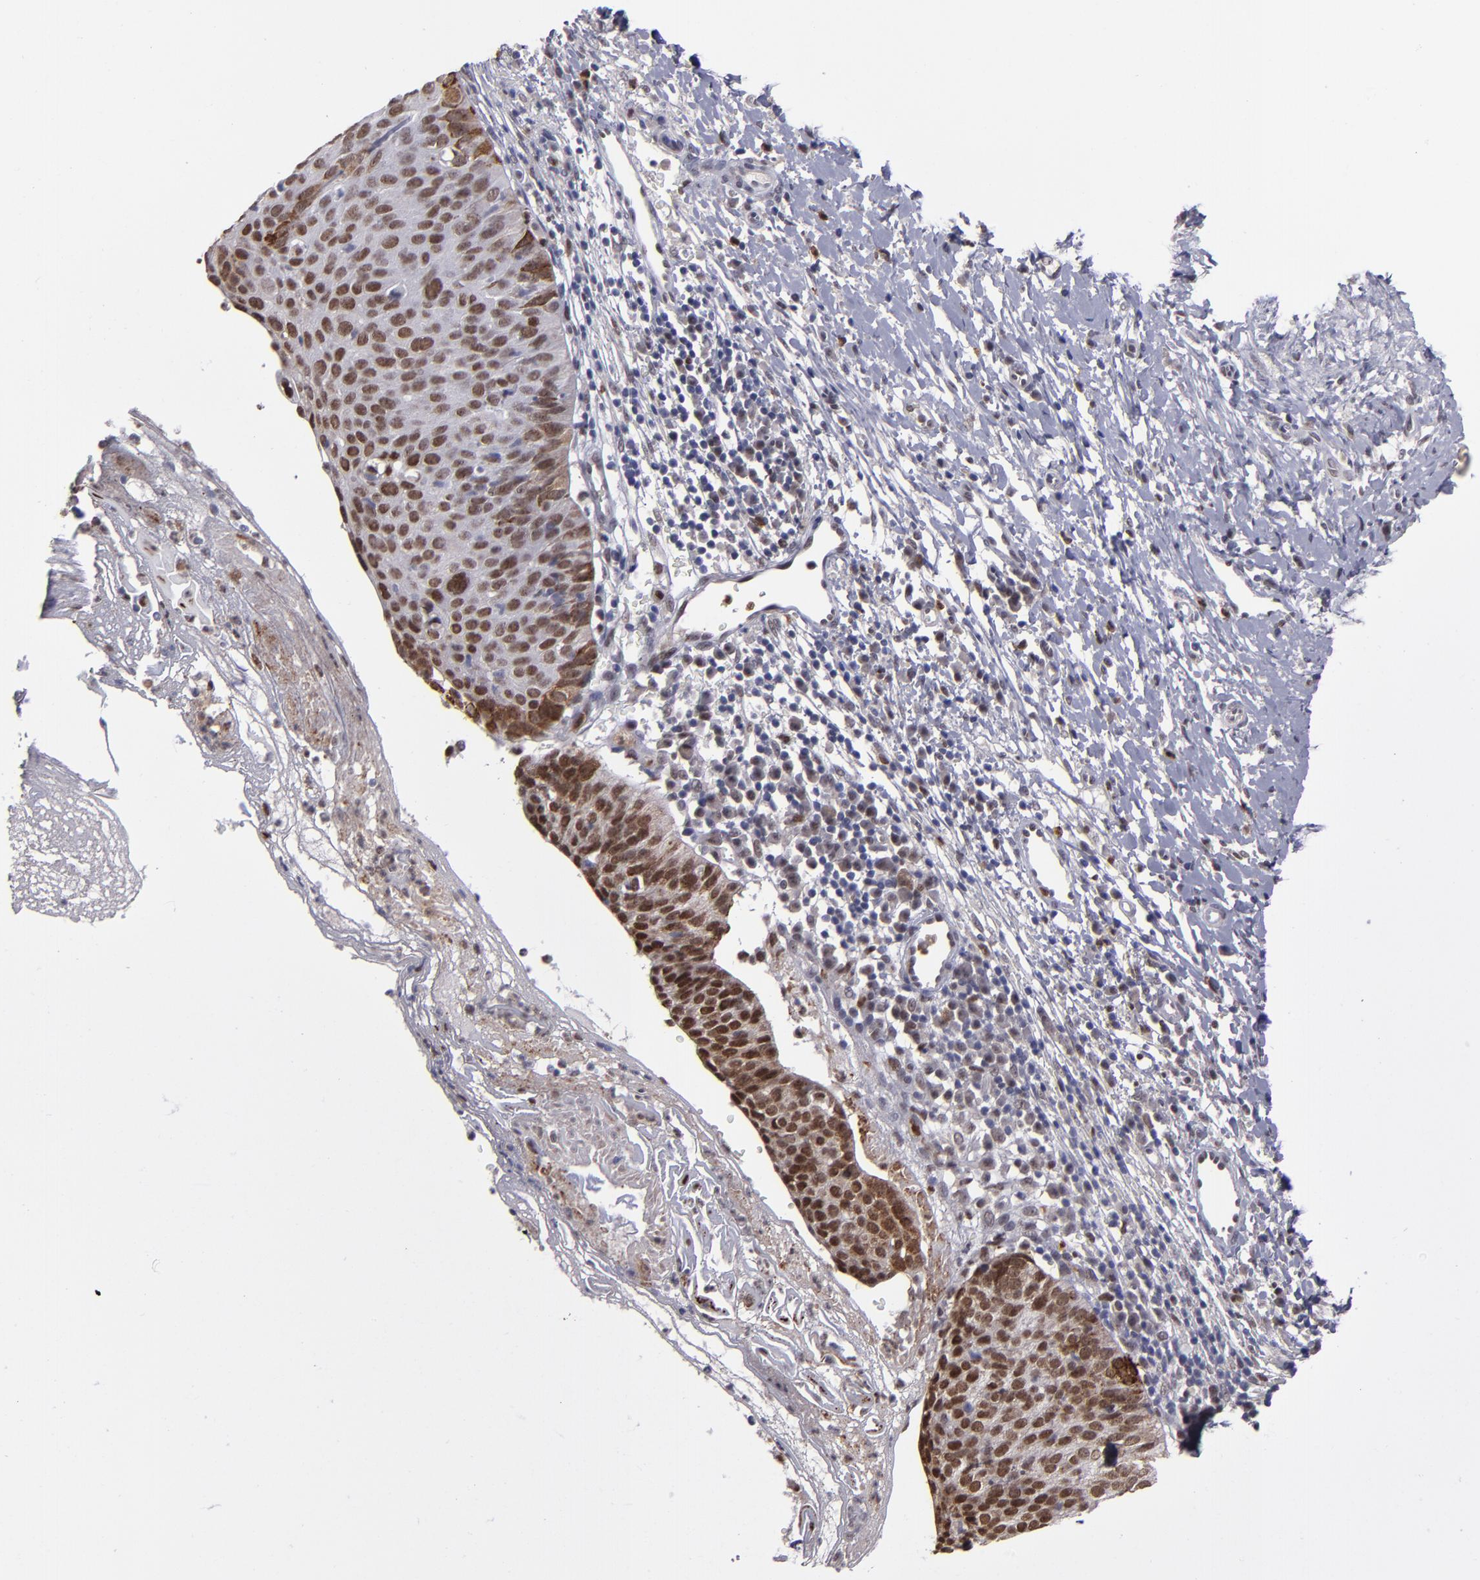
{"staining": {"intensity": "moderate", "quantity": ">75%", "location": "nuclear"}, "tissue": "cervical cancer", "cell_type": "Tumor cells", "image_type": "cancer", "snomed": [{"axis": "morphology", "description": "Normal tissue, NOS"}, {"axis": "morphology", "description": "Squamous cell carcinoma, NOS"}, {"axis": "topography", "description": "Cervix"}], "caption": "The immunohistochemical stain labels moderate nuclear staining in tumor cells of cervical cancer (squamous cell carcinoma) tissue.", "gene": "RREB1", "patient": {"sex": "female", "age": 39}}